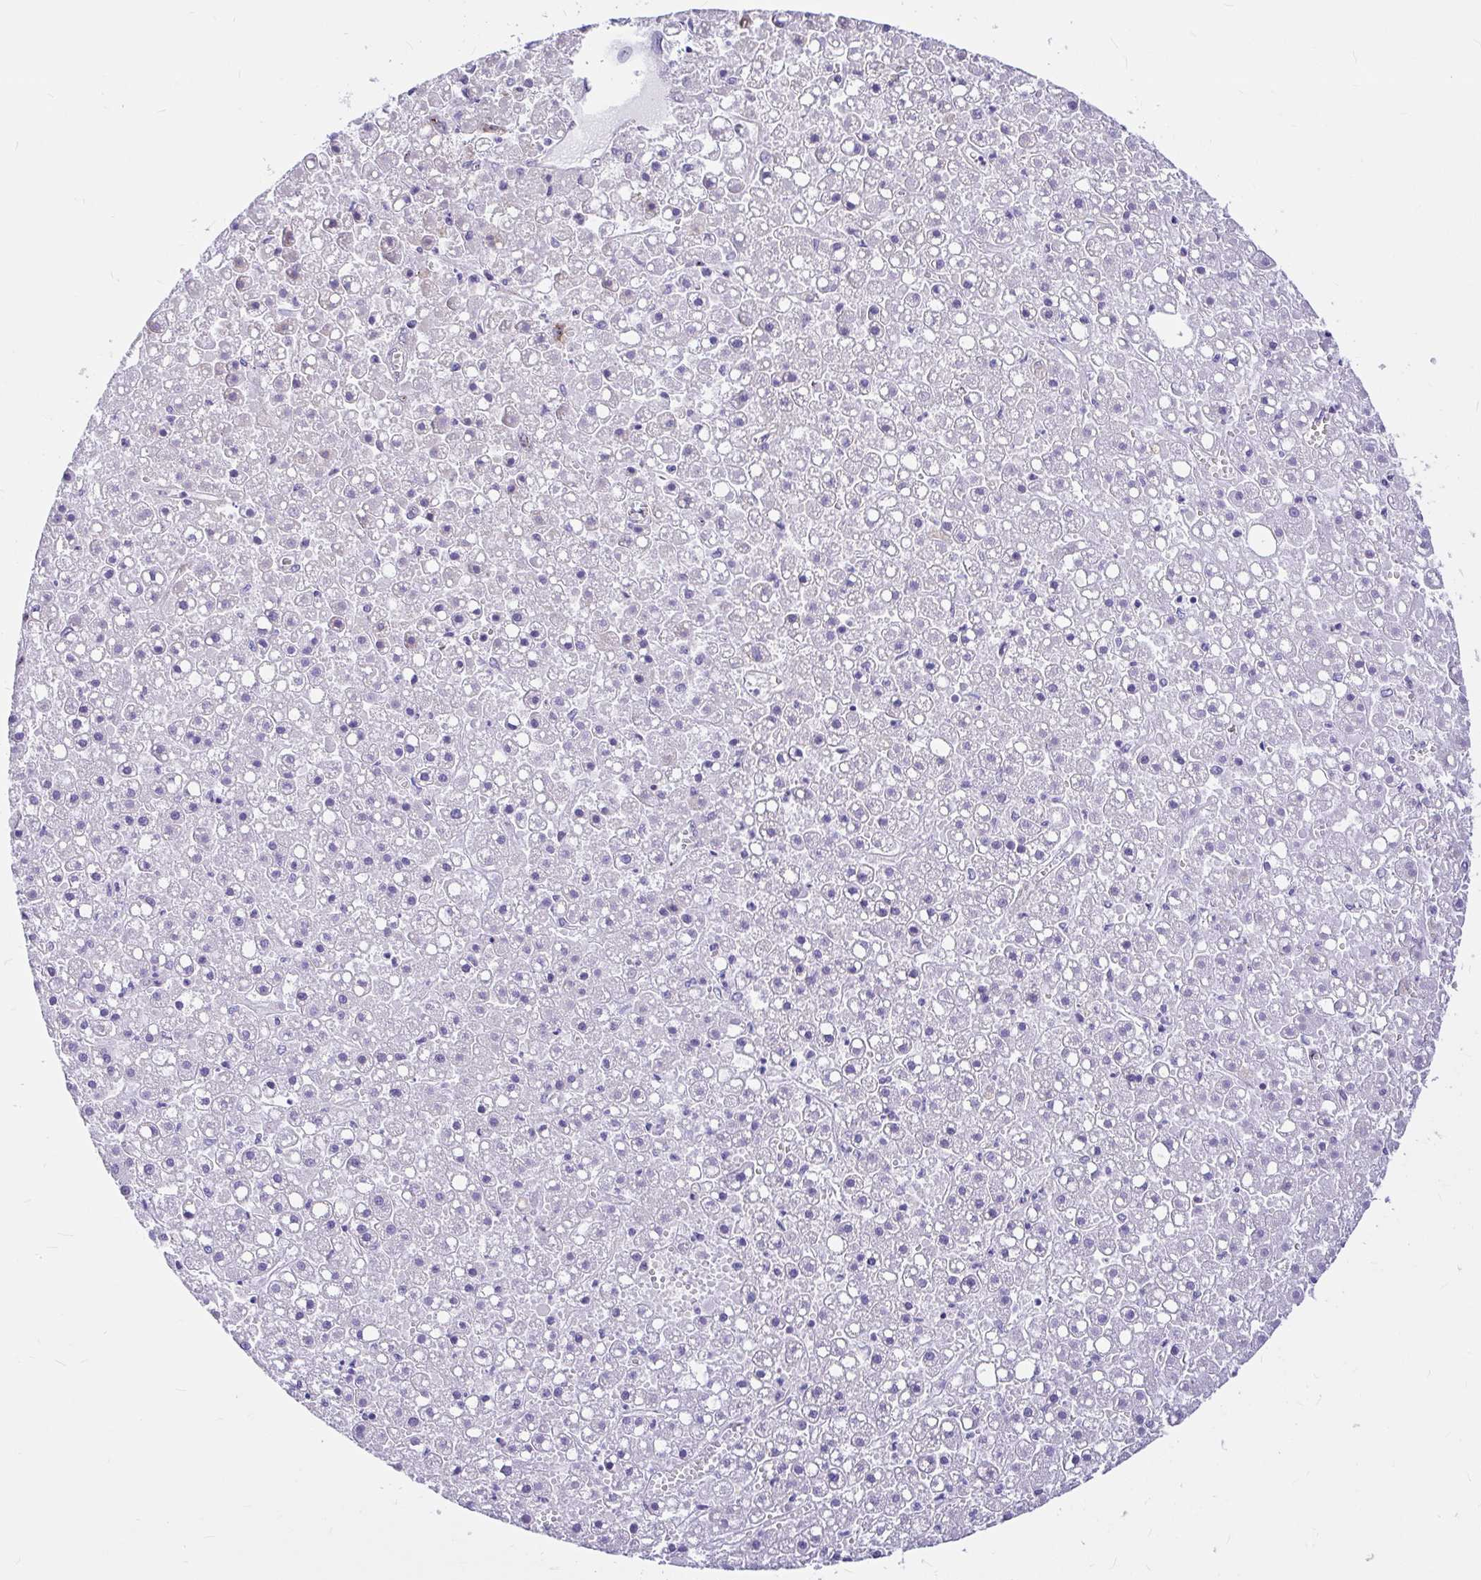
{"staining": {"intensity": "negative", "quantity": "none", "location": "none"}, "tissue": "liver cancer", "cell_type": "Tumor cells", "image_type": "cancer", "snomed": [{"axis": "morphology", "description": "Carcinoma, Hepatocellular, NOS"}, {"axis": "topography", "description": "Liver"}], "caption": "Tumor cells are negative for brown protein staining in hepatocellular carcinoma (liver). (Stains: DAB (3,3'-diaminobenzidine) immunohistochemistry (IHC) with hematoxylin counter stain, Microscopy: brightfield microscopy at high magnification).", "gene": "GABBR2", "patient": {"sex": "male", "age": 67}}